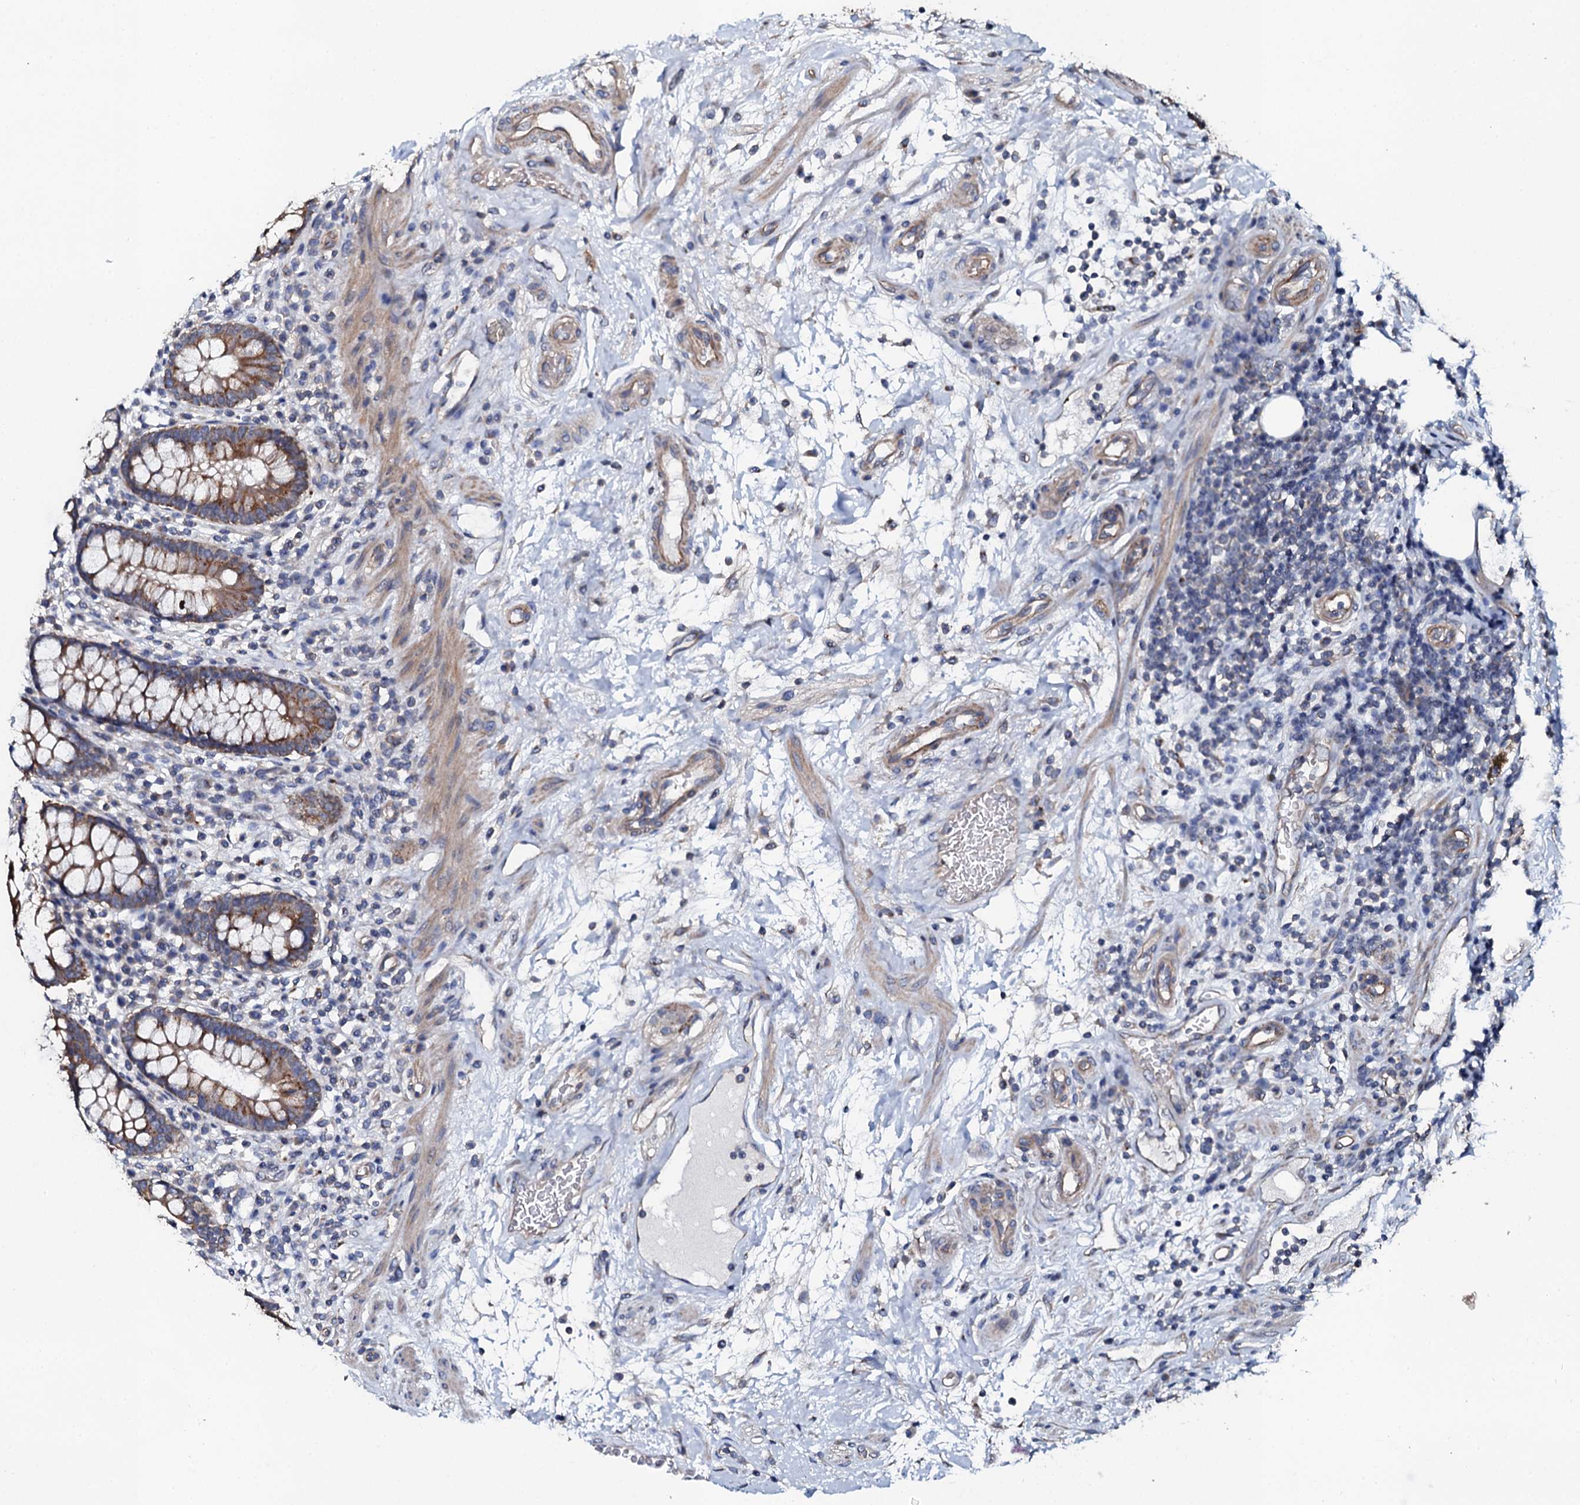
{"staining": {"intensity": "weak", "quantity": ">75%", "location": "cytoplasmic/membranous"}, "tissue": "colon", "cell_type": "Endothelial cells", "image_type": "normal", "snomed": [{"axis": "morphology", "description": "Normal tissue, NOS"}, {"axis": "topography", "description": "Colon"}], "caption": "Endothelial cells demonstrate weak cytoplasmic/membranous expression in approximately >75% of cells in unremarkable colon.", "gene": "GLCE", "patient": {"sex": "female", "age": 79}}